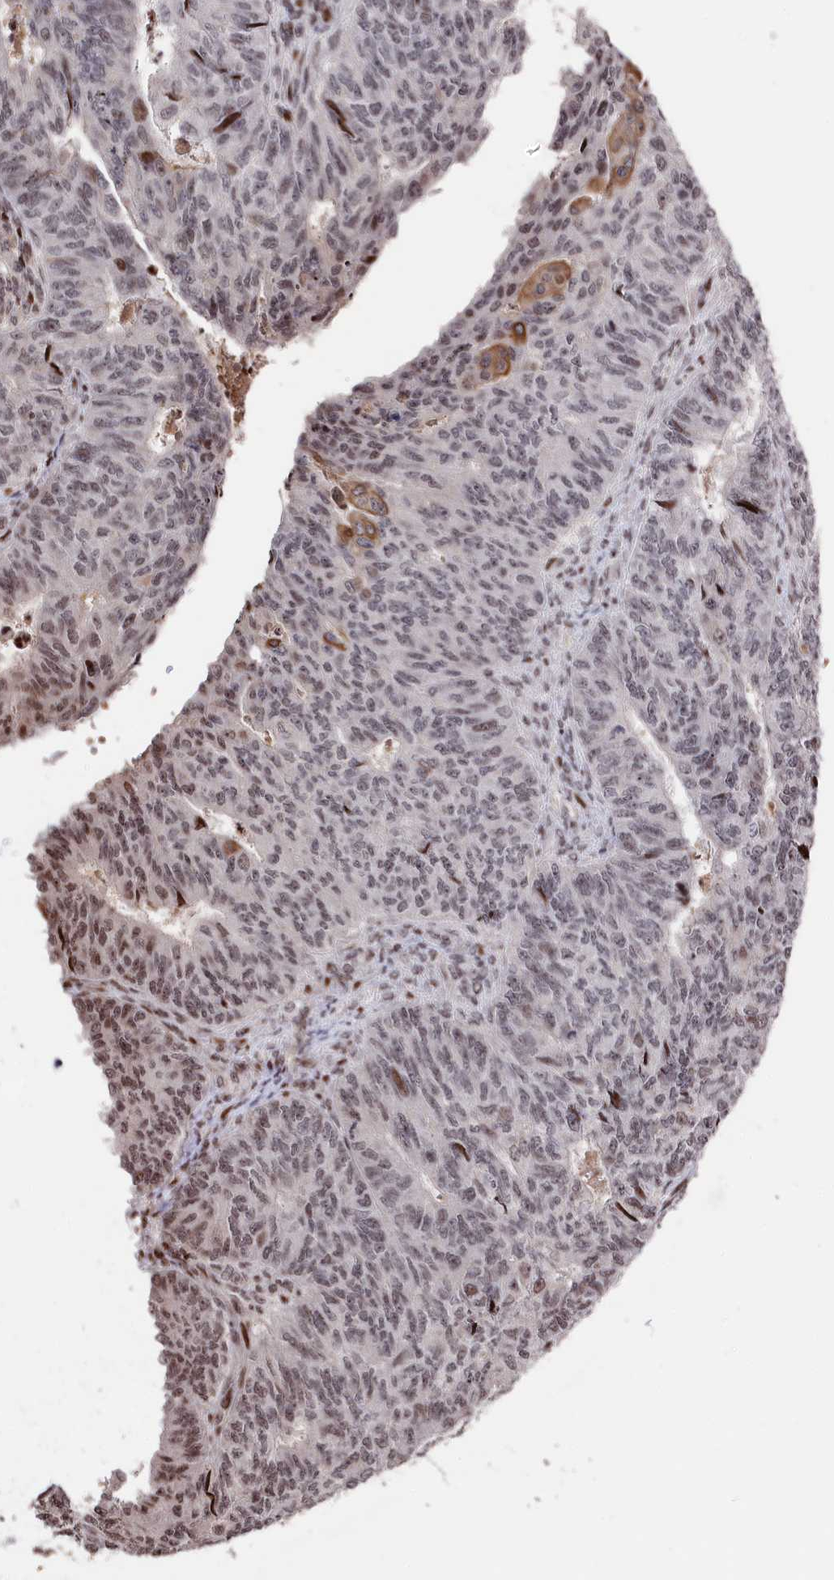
{"staining": {"intensity": "moderate", "quantity": "<25%", "location": "cytoplasmic/membranous"}, "tissue": "endometrial cancer", "cell_type": "Tumor cells", "image_type": "cancer", "snomed": [{"axis": "morphology", "description": "Adenocarcinoma, NOS"}, {"axis": "topography", "description": "Endometrium"}], "caption": "Tumor cells demonstrate moderate cytoplasmic/membranous expression in about <25% of cells in endometrial adenocarcinoma. (DAB IHC with brightfield microscopy, high magnification).", "gene": "MCF2L2", "patient": {"sex": "female", "age": 32}}